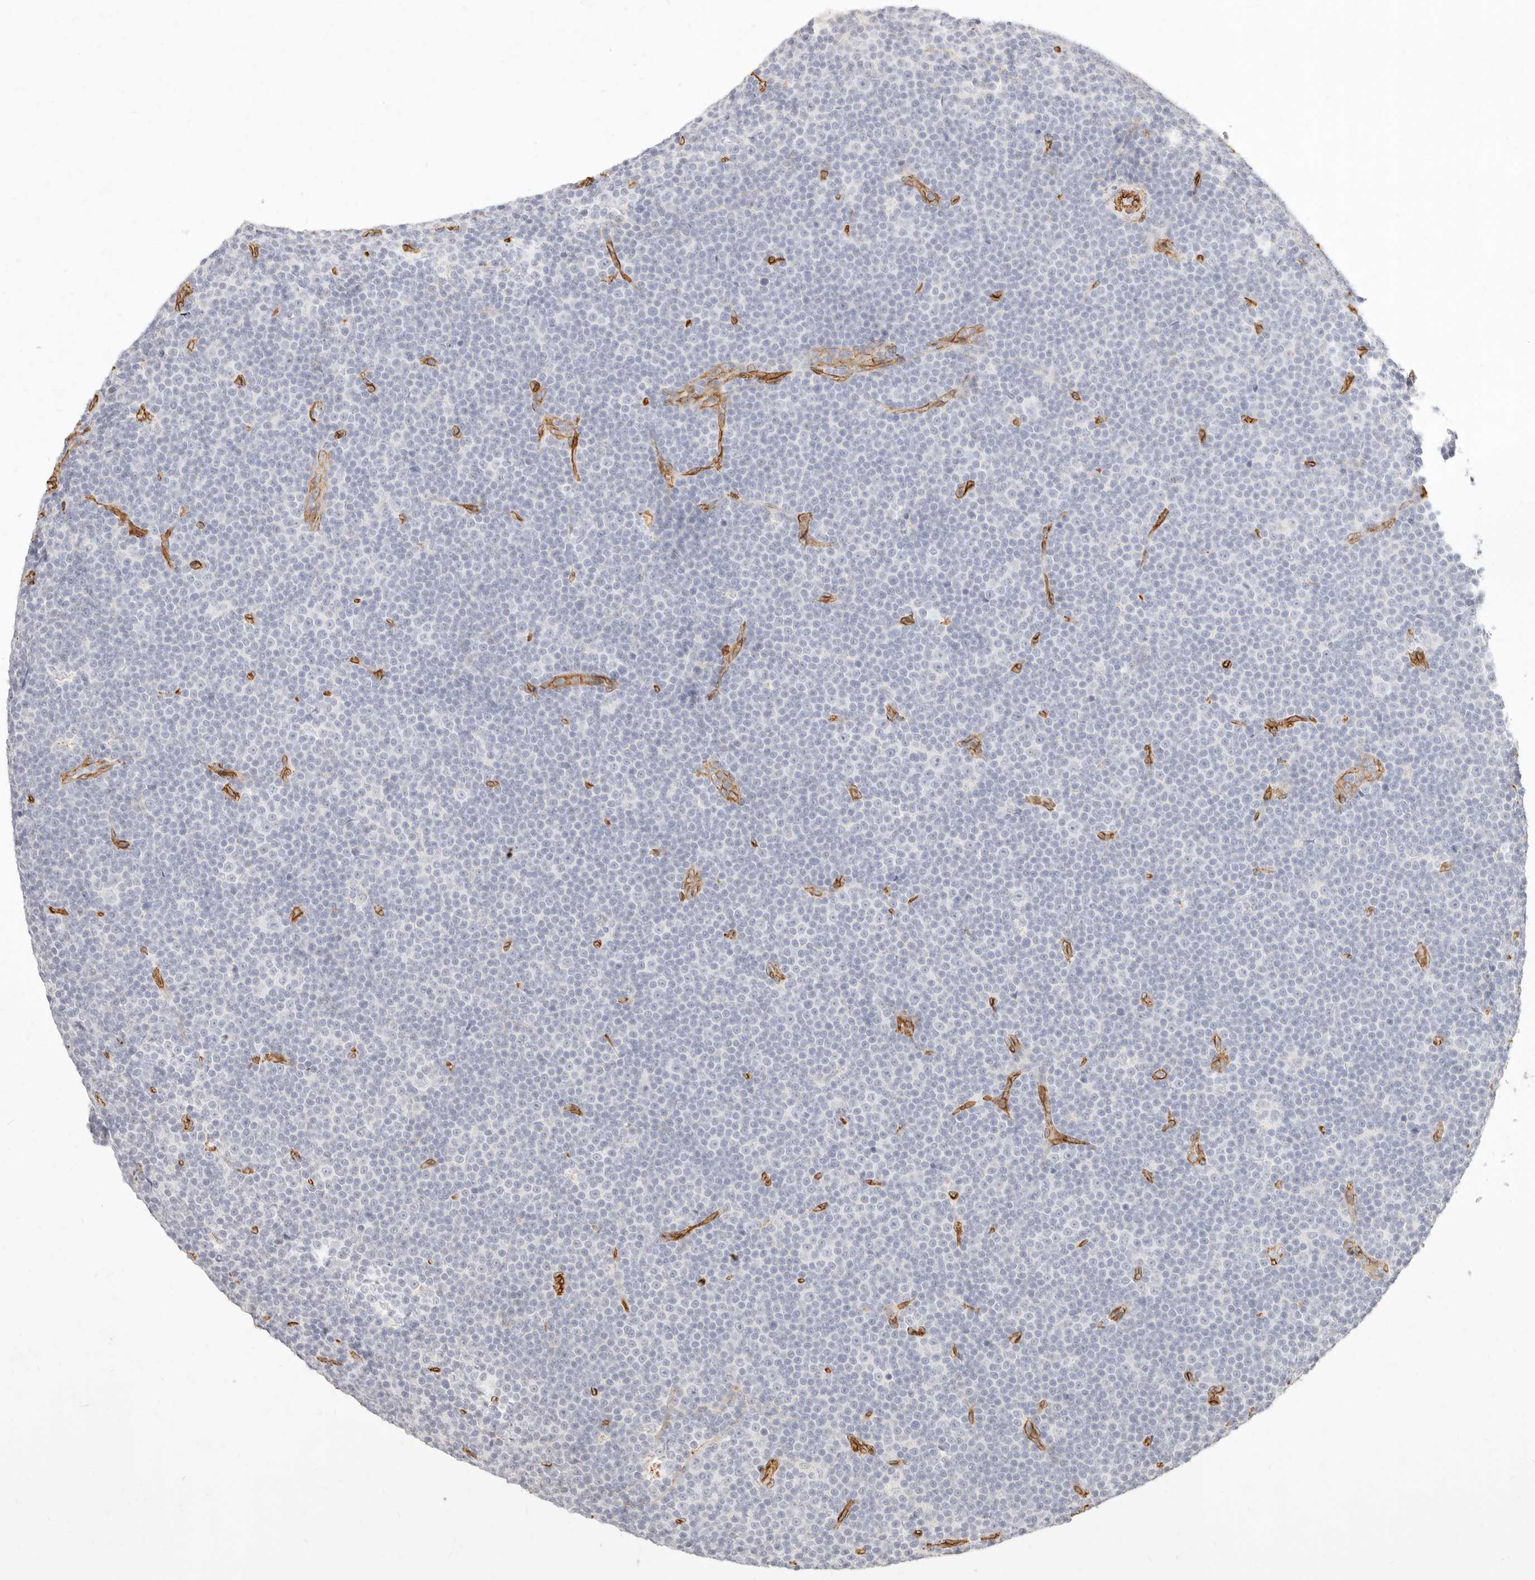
{"staining": {"intensity": "negative", "quantity": "none", "location": "none"}, "tissue": "lymphoma", "cell_type": "Tumor cells", "image_type": "cancer", "snomed": [{"axis": "morphology", "description": "Malignant lymphoma, non-Hodgkin's type, Low grade"}, {"axis": "topography", "description": "Lymph node"}], "caption": "Malignant lymphoma, non-Hodgkin's type (low-grade) stained for a protein using immunohistochemistry (IHC) exhibits no staining tumor cells.", "gene": "NUS1", "patient": {"sex": "female", "age": 67}}